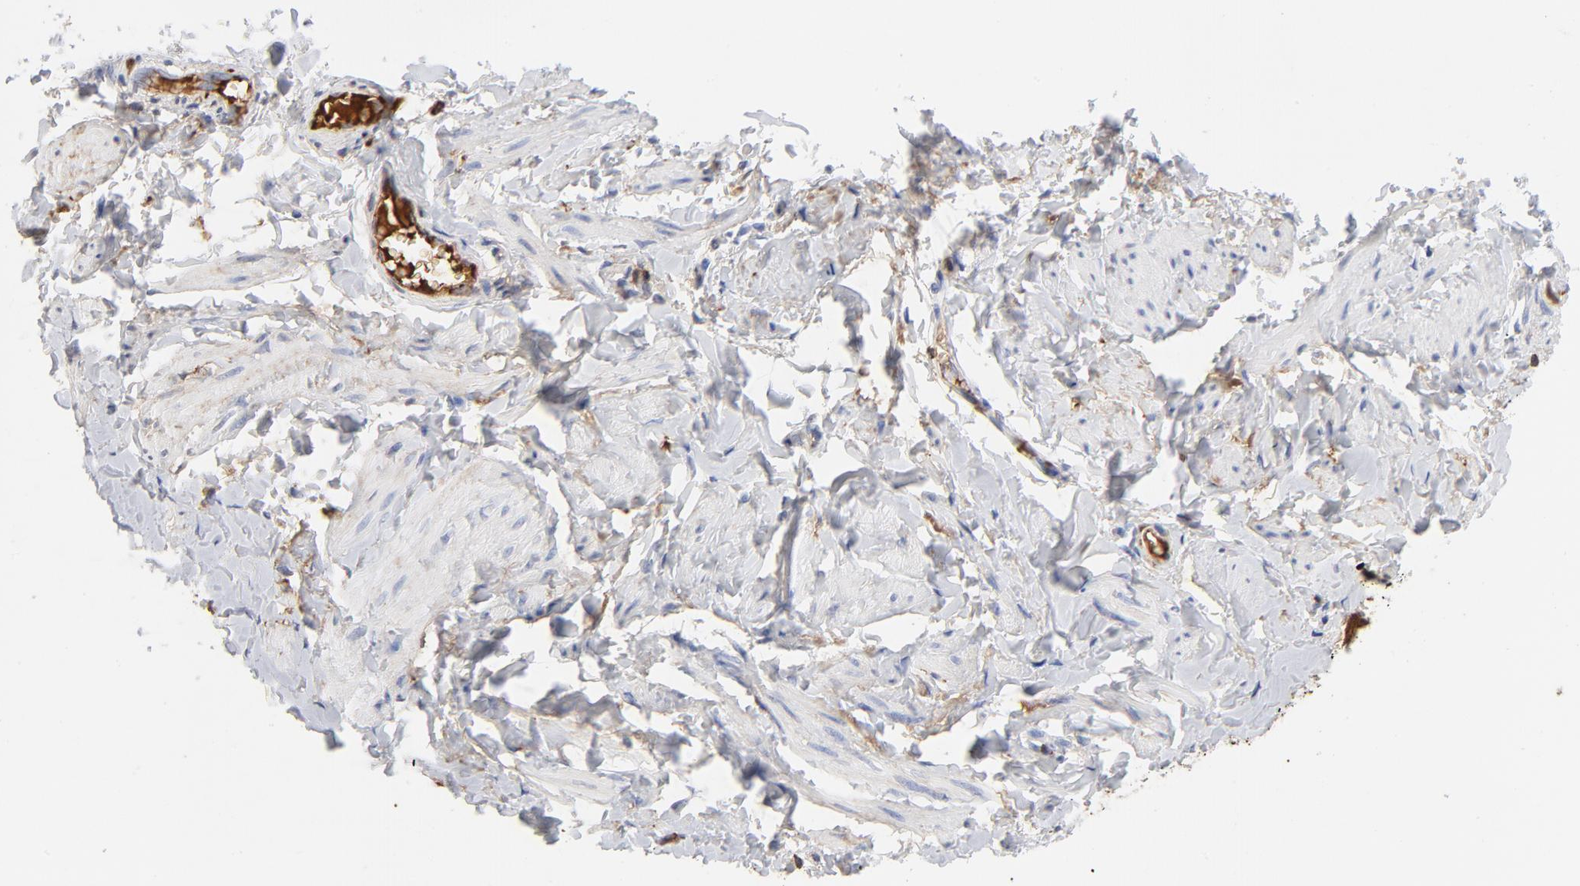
{"staining": {"intensity": "negative", "quantity": "none", "location": "none"}, "tissue": "vagina", "cell_type": "Squamous epithelial cells", "image_type": "normal", "snomed": [{"axis": "morphology", "description": "Normal tissue, NOS"}, {"axis": "topography", "description": "Vagina"}], "caption": "This photomicrograph is of normal vagina stained with immunohistochemistry to label a protein in brown with the nuclei are counter-stained blue. There is no positivity in squamous epithelial cells.", "gene": "PLAT", "patient": {"sex": "female", "age": 55}}